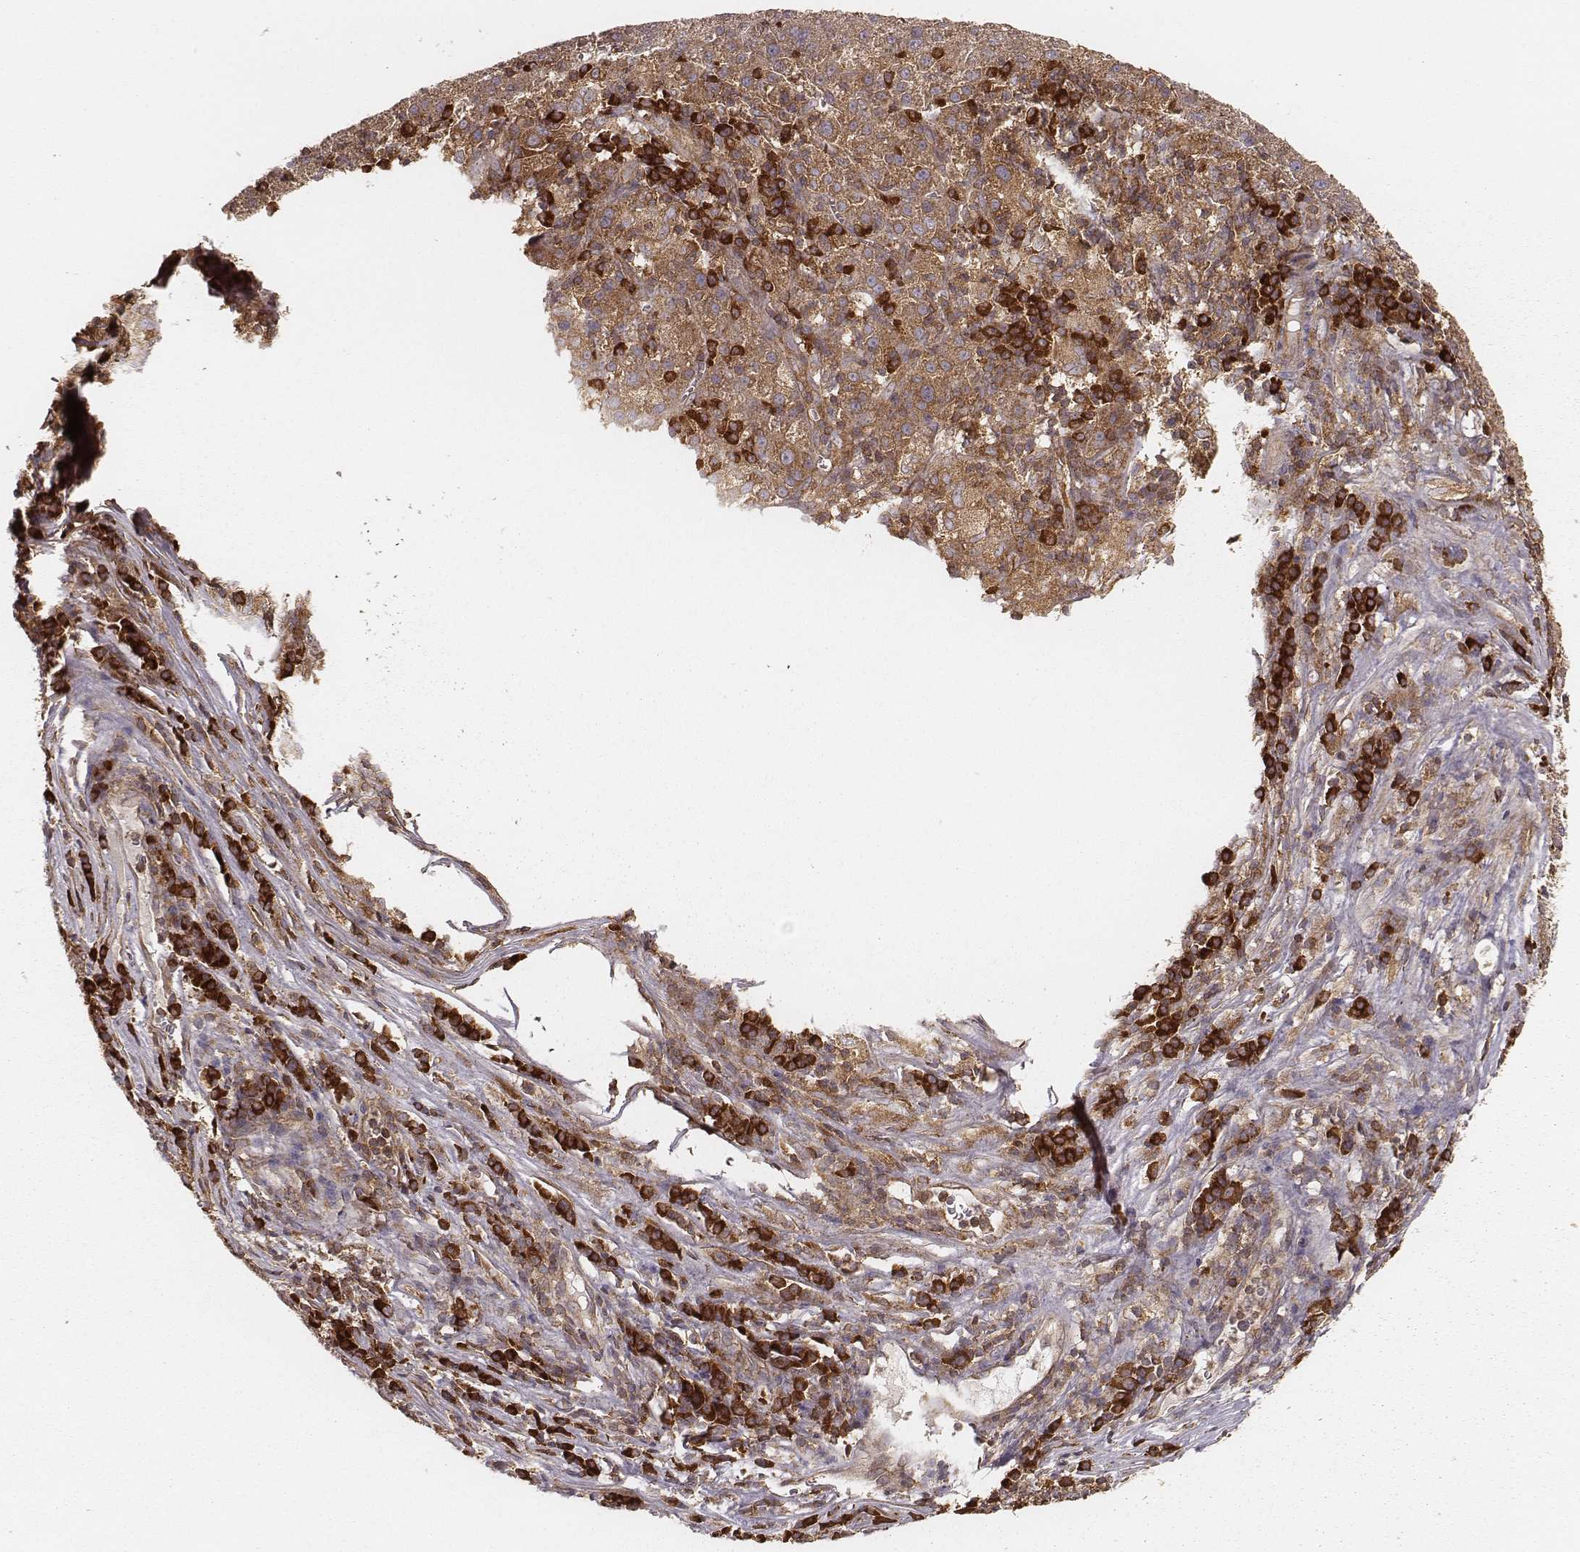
{"staining": {"intensity": "moderate", "quantity": ">75%", "location": "cytoplasmic/membranous"}, "tissue": "liver cancer", "cell_type": "Tumor cells", "image_type": "cancer", "snomed": [{"axis": "morphology", "description": "Carcinoma, Hepatocellular, NOS"}, {"axis": "topography", "description": "Liver"}], "caption": "There is medium levels of moderate cytoplasmic/membranous staining in tumor cells of hepatocellular carcinoma (liver), as demonstrated by immunohistochemical staining (brown color).", "gene": "CARS1", "patient": {"sex": "female", "age": 60}}